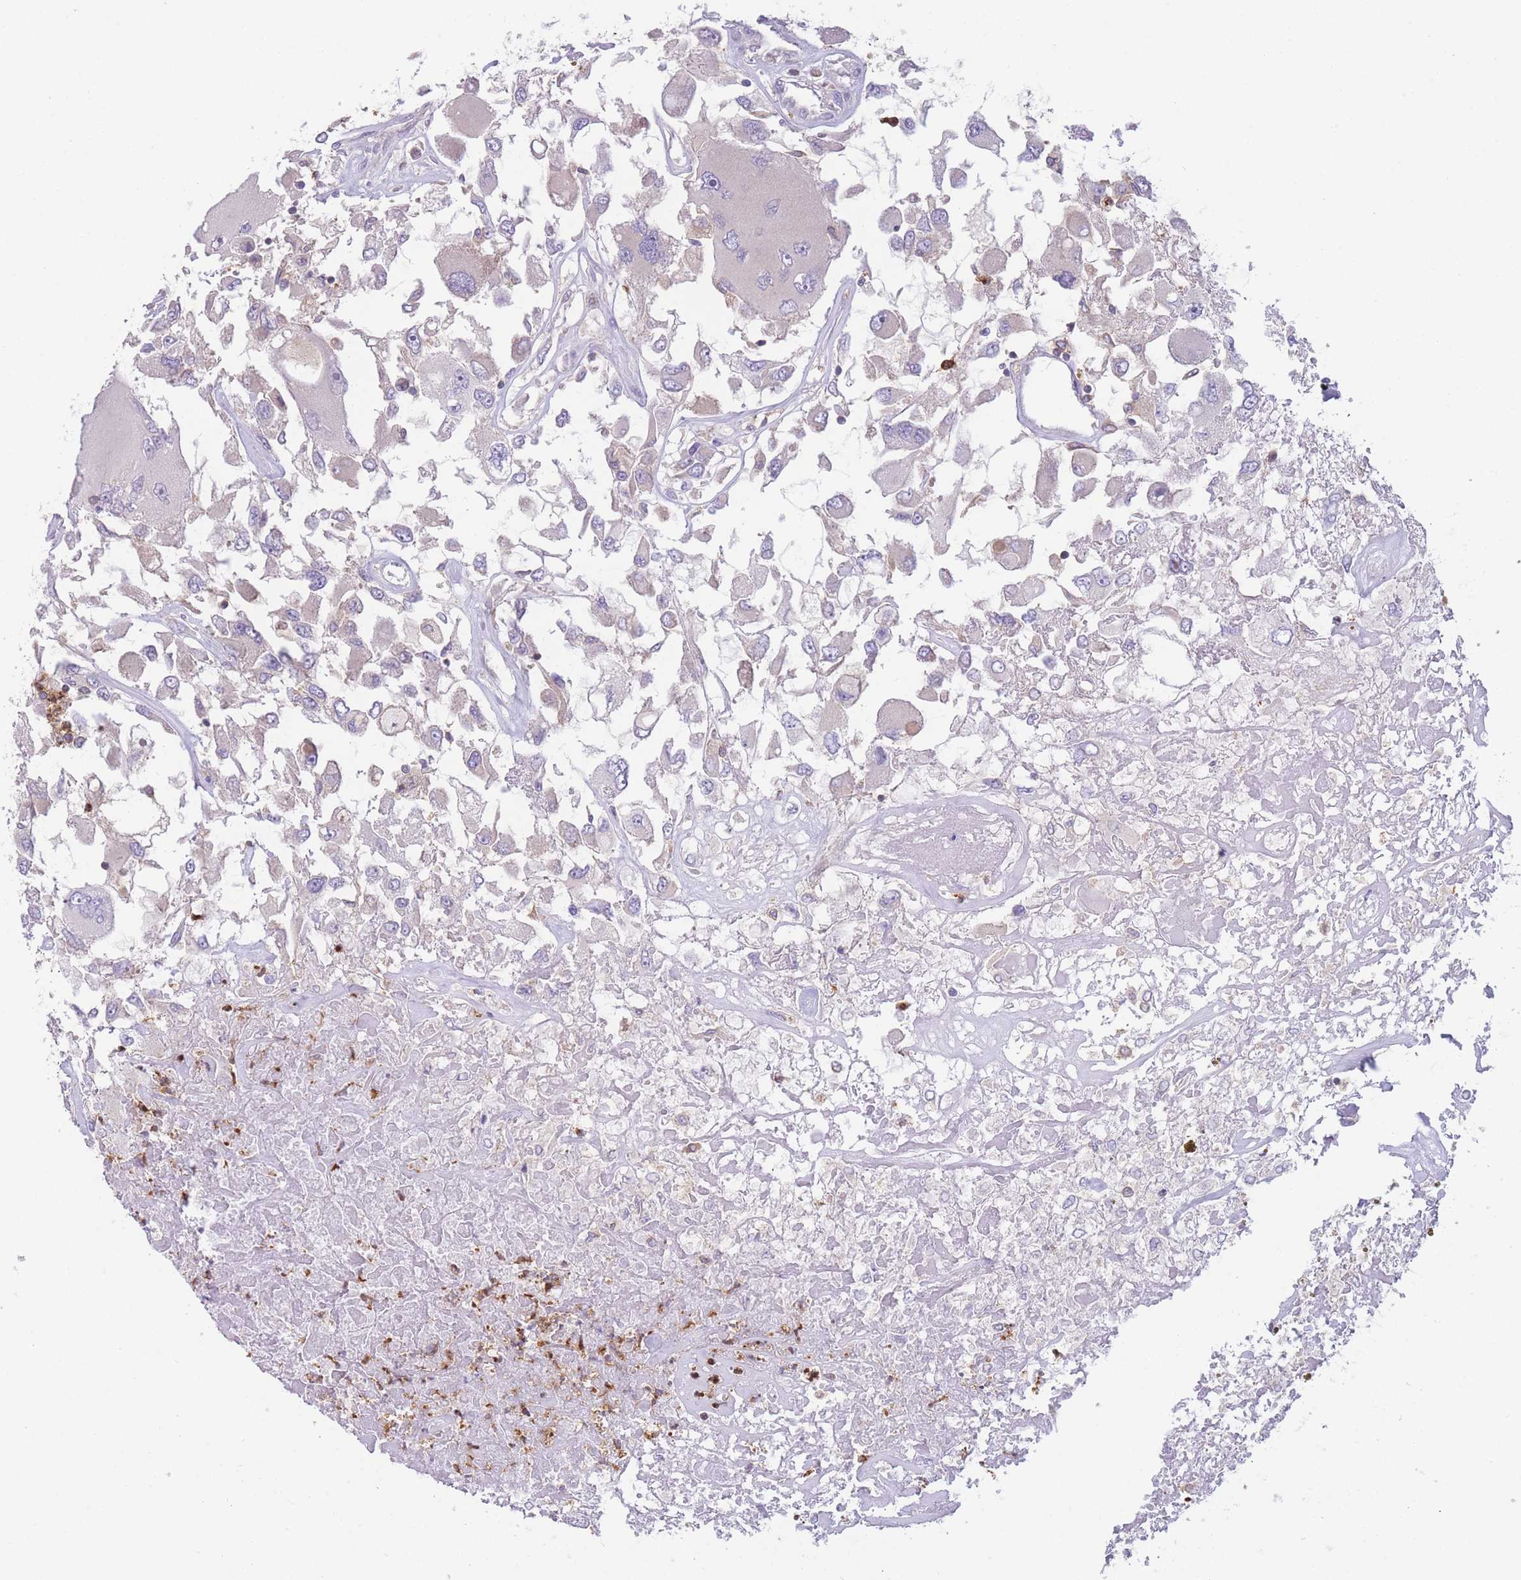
{"staining": {"intensity": "negative", "quantity": "none", "location": "none"}, "tissue": "renal cancer", "cell_type": "Tumor cells", "image_type": "cancer", "snomed": [{"axis": "morphology", "description": "Adenocarcinoma, NOS"}, {"axis": "topography", "description": "Kidney"}], "caption": "Renal adenocarcinoma was stained to show a protein in brown. There is no significant positivity in tumor cells.", "gene": "ST3GAL4", "patient": {"sex": "female", "age": 52}}